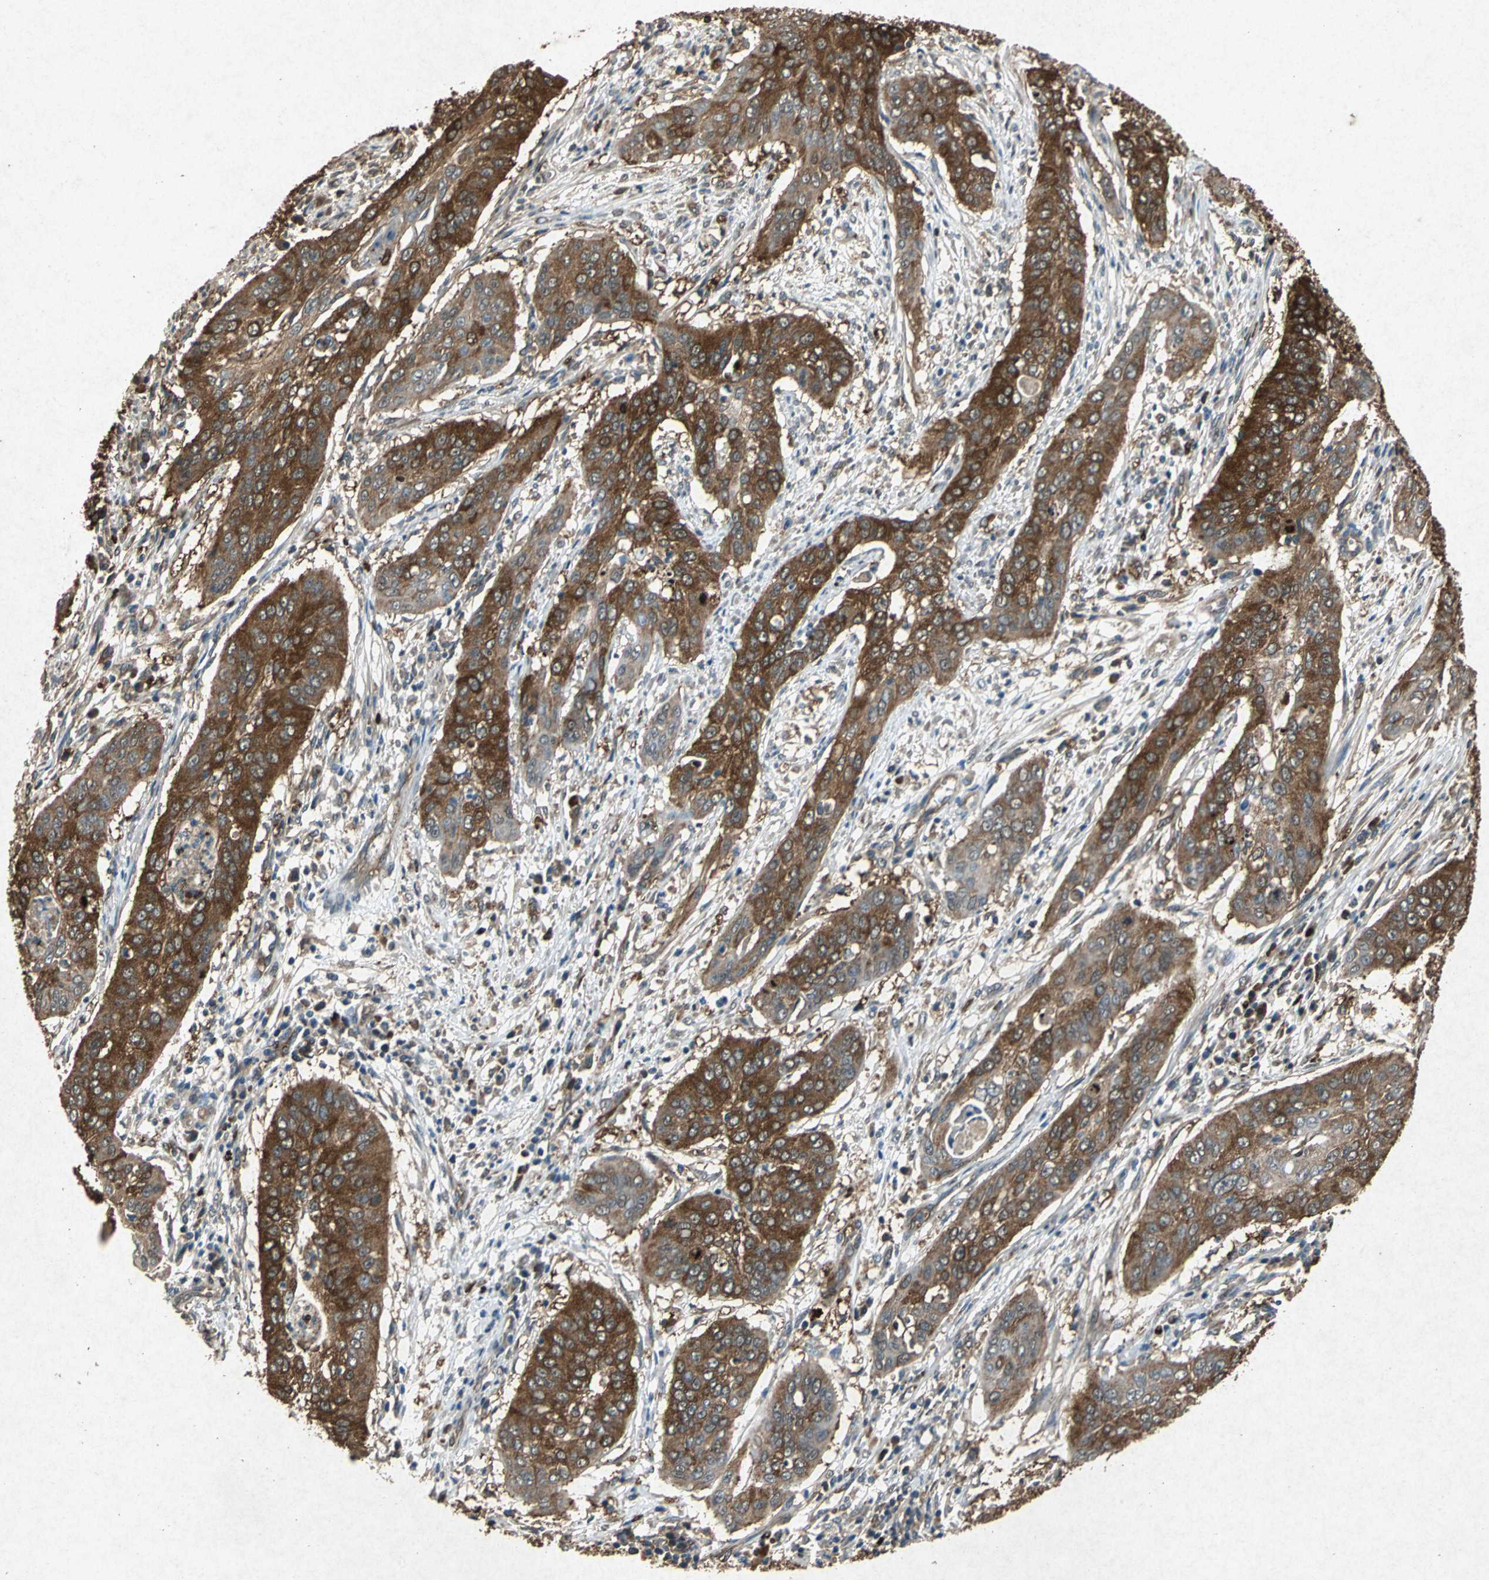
{"staining": {"intensity": "strong", "quantity": ">75%", "location": "cytoplasmic/membranous"}, "tissue": "cervical cancer", "cell_type": "Tumor cells", "image_type": "cancer", "snomed": [{"axis": "morphology", "description": "Squamous cell carcinoma, NOS"}, {"axis": "topography", "description": "Cervix"}], "caption": "Human cervical cancer stained with a brown dye demonstrates strong cytoplasmic/membranous positive expression in approximately >75% of tumor cells.", "gene": "HSP90AB1", "patient": {"sex": "female", "age": 39}}